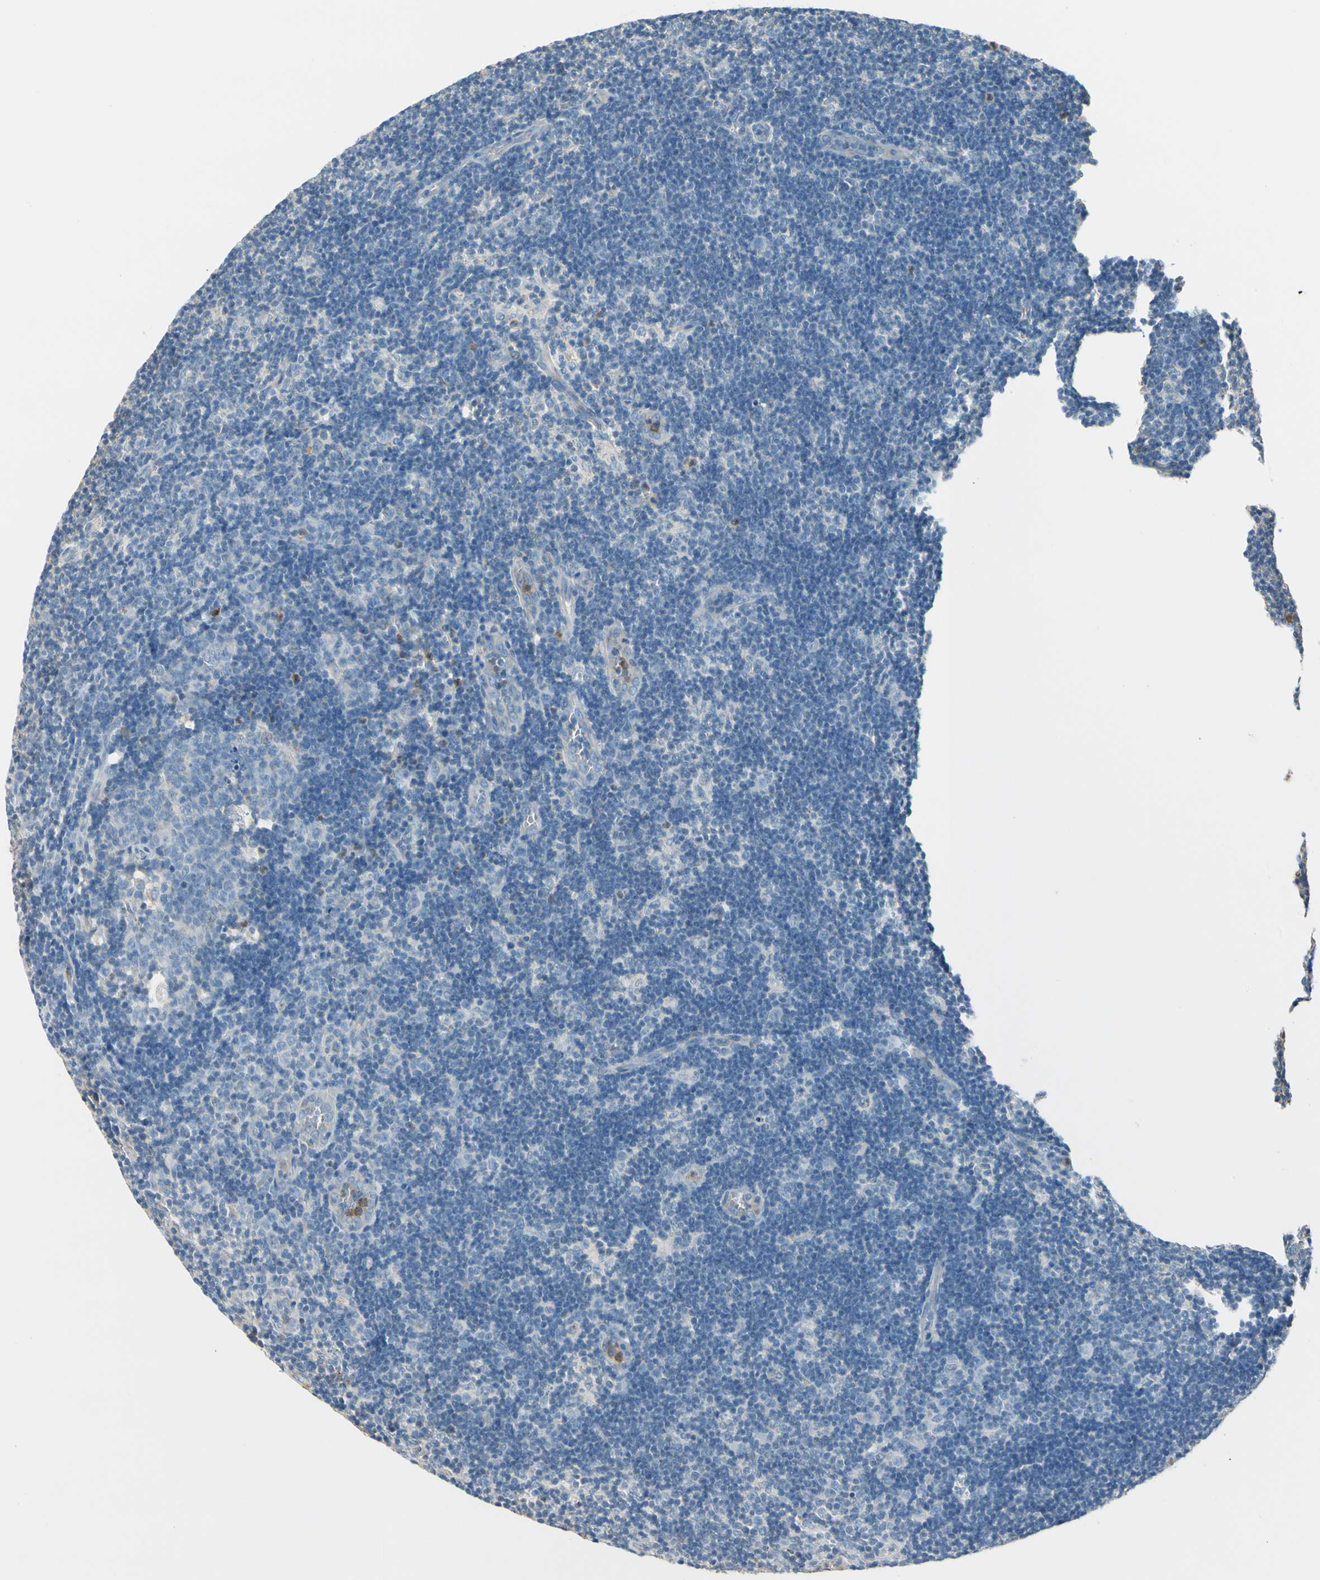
{"staining": {"intensity": "weak", "quantity": ">75%", "location": "cytoplasmic/membranous"}, "tissue": "lymph node", "cell_type": "Germinal center cells", "image_type": "normal", "snomed": [{"axis": "morphology", "description": "Normal tissue, NOS"}, {"axis": "morphology", "description": "Inflammation, NOS"}, {"axis": "topography", "description": "Lymph node"}, {"axis": "topography", "description": "Salivary gland"}], "caption": "Protein analysis of unremarkable lymph node displays weak cytoplasmic/membranous positivity in about >75% of germinal center cells. (Stains: DAB in brown, nuclei in blue, Microscopy: brightfield microscopy at high magnification).", "gene": "LY6G6F", "patient": {"sex": "male", "age": 3}}